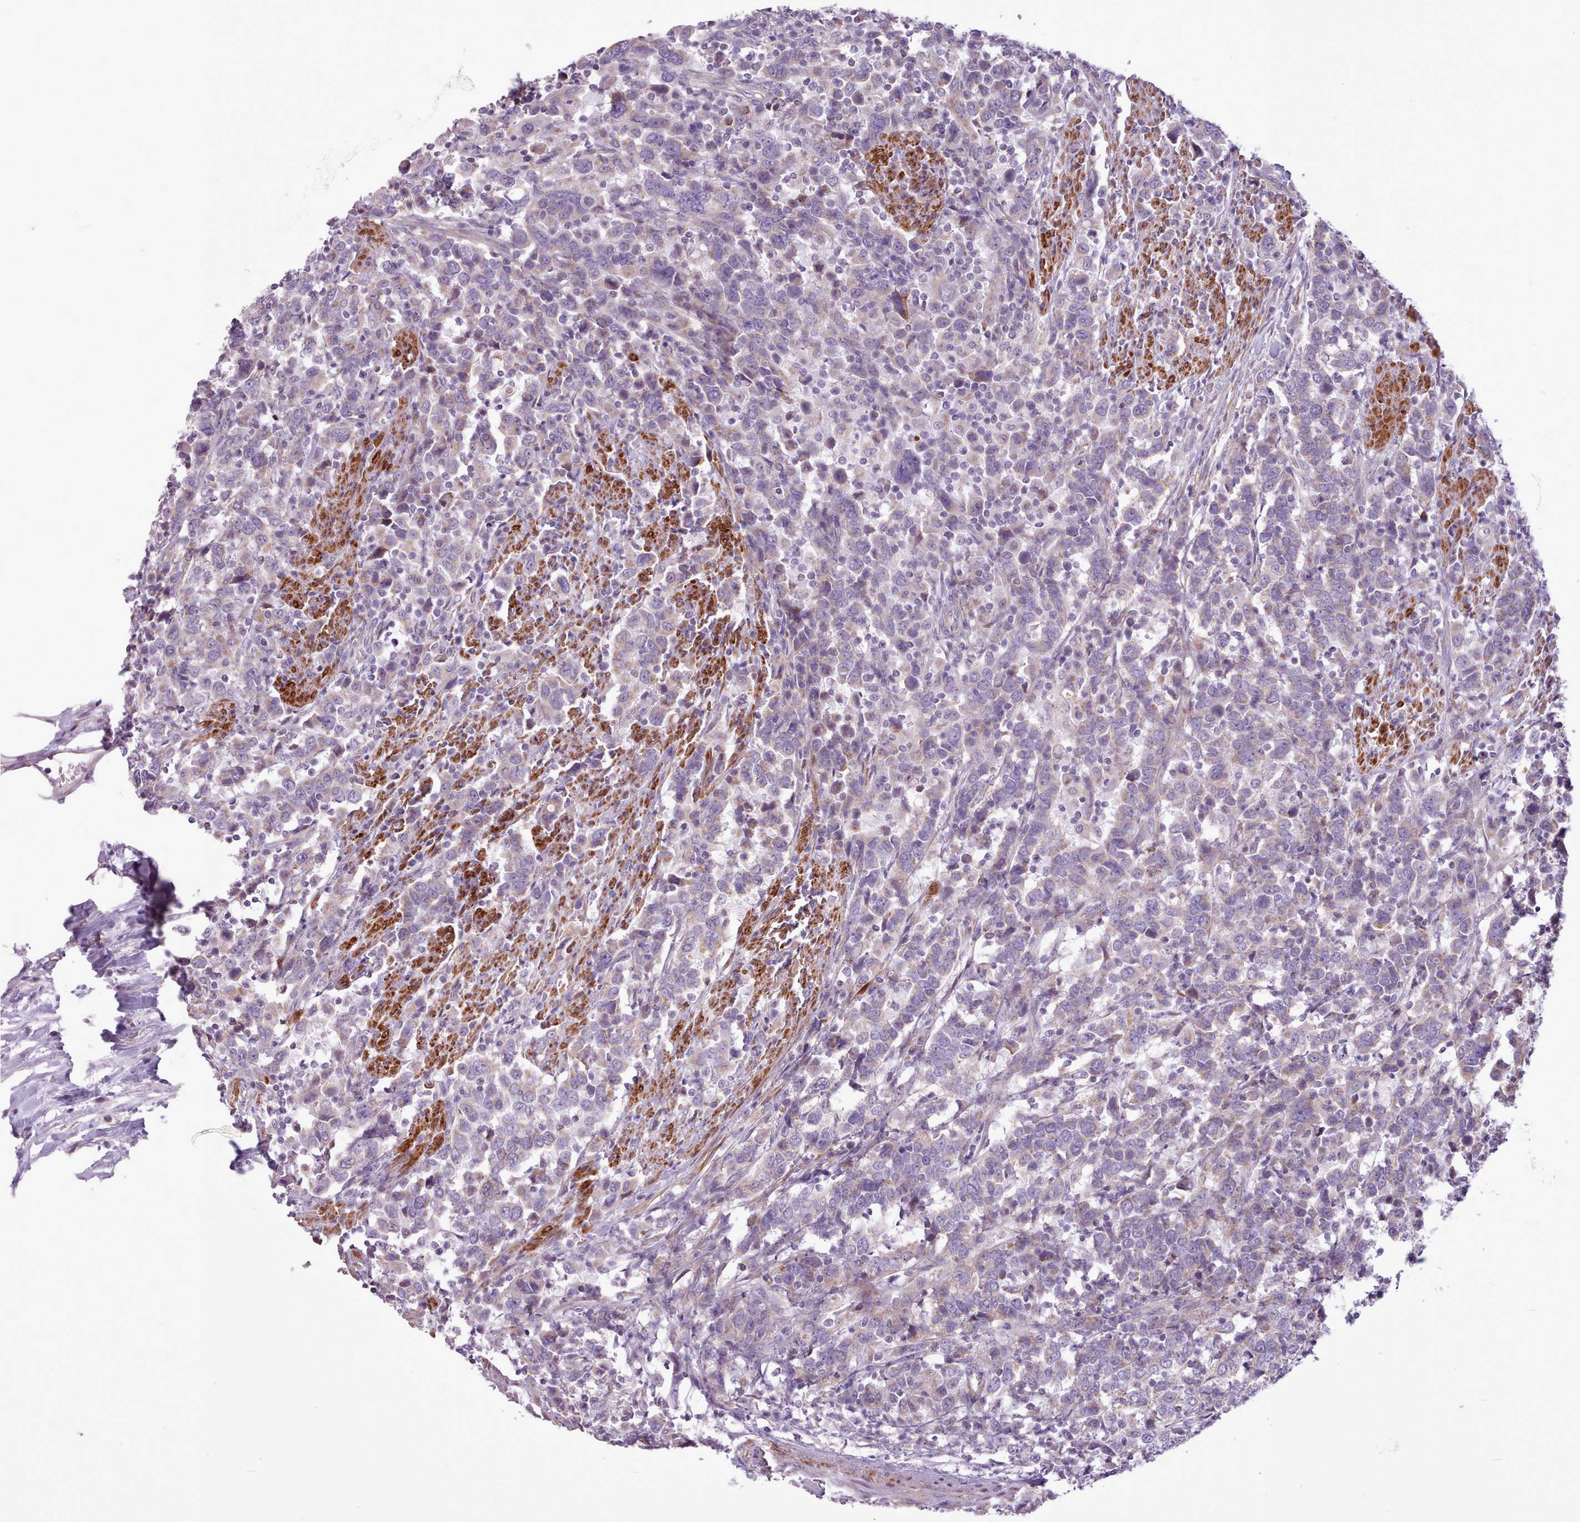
{"staining": {"intensity": "negative", "quantity": "none", "location": "none"}, "tissue": "urothelial cancer", "cell_type": "Tumor cells", "image_type": "cancer", "snomed": [{"axis": "morphology", "description": "Urothelial carcinoma, High grade"}, {"axis": "topography", "description": "Urinary bladder"}], "caption": "This image is of urothelial carcinoma (high-grade) stained with IHC to label a protein in brown with the nuclei are counter-stained blue. There is no staining in tumor cells. (Stains: DAB immunohistochemistry with hematoxylin counter stain, Microscopy: brightfield microscopy at high magnification).", "gene": "AVL9", "patient": {"sex": "male", "age": 61}}